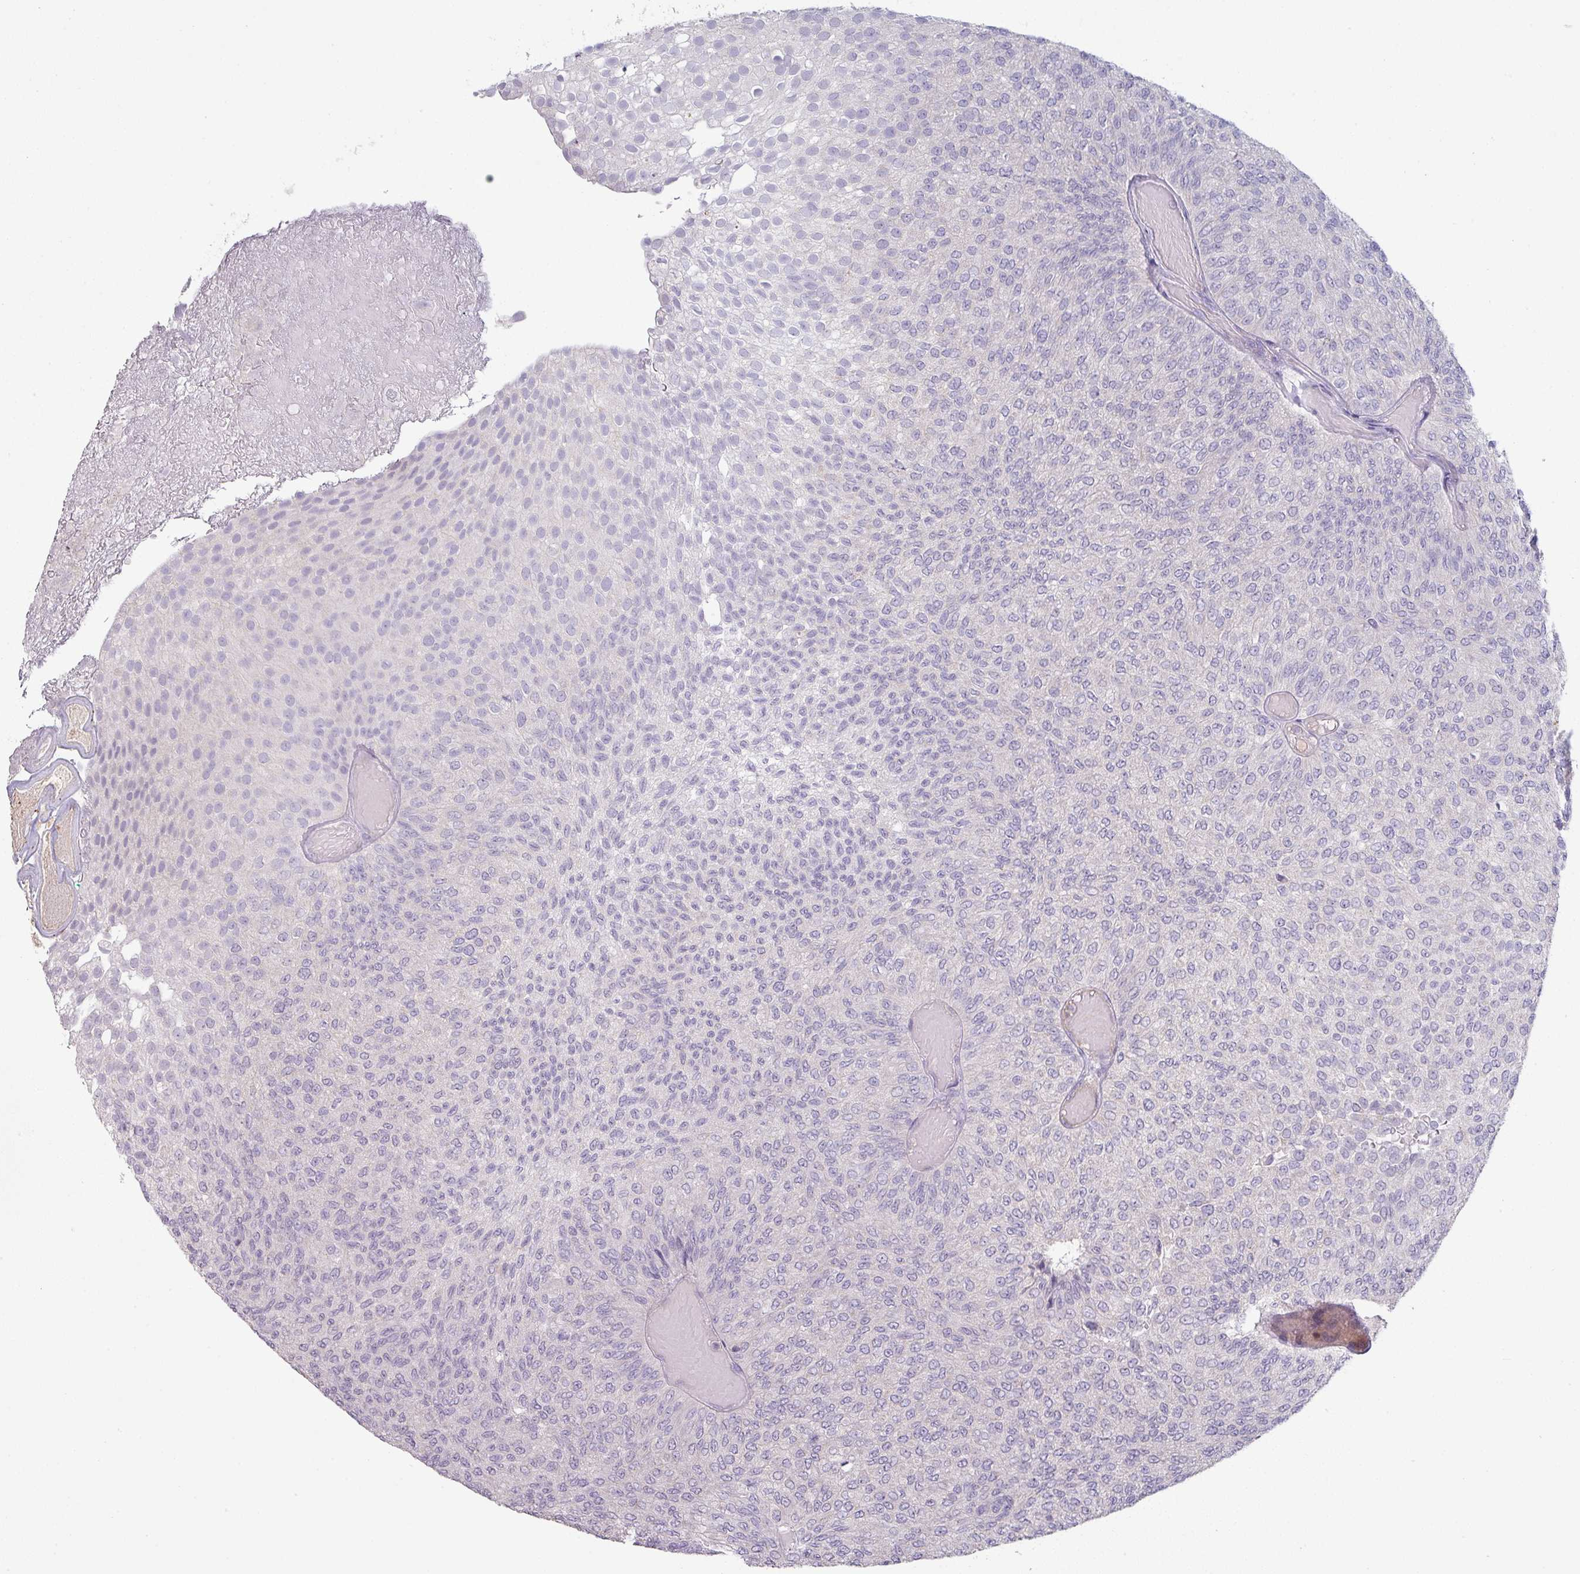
{"staining": {"intensity": "negative", "quantity": "none", "location": "none"}, "tissue": "urothelial cancer", "cell_type": "Tumor cells", "image_type": "cancer", "snomed": [{"axis": "morphology", "description": "Urothelial carcinoma, Low grade"}, {"axis": "topography", "description": "Urinary bladder"}], "caption": "The image demonstrates no staining of tumor cells in urothelial cancer.", "gene": "MAGEC3", "patient": {"sex": "male", "age": 78}}